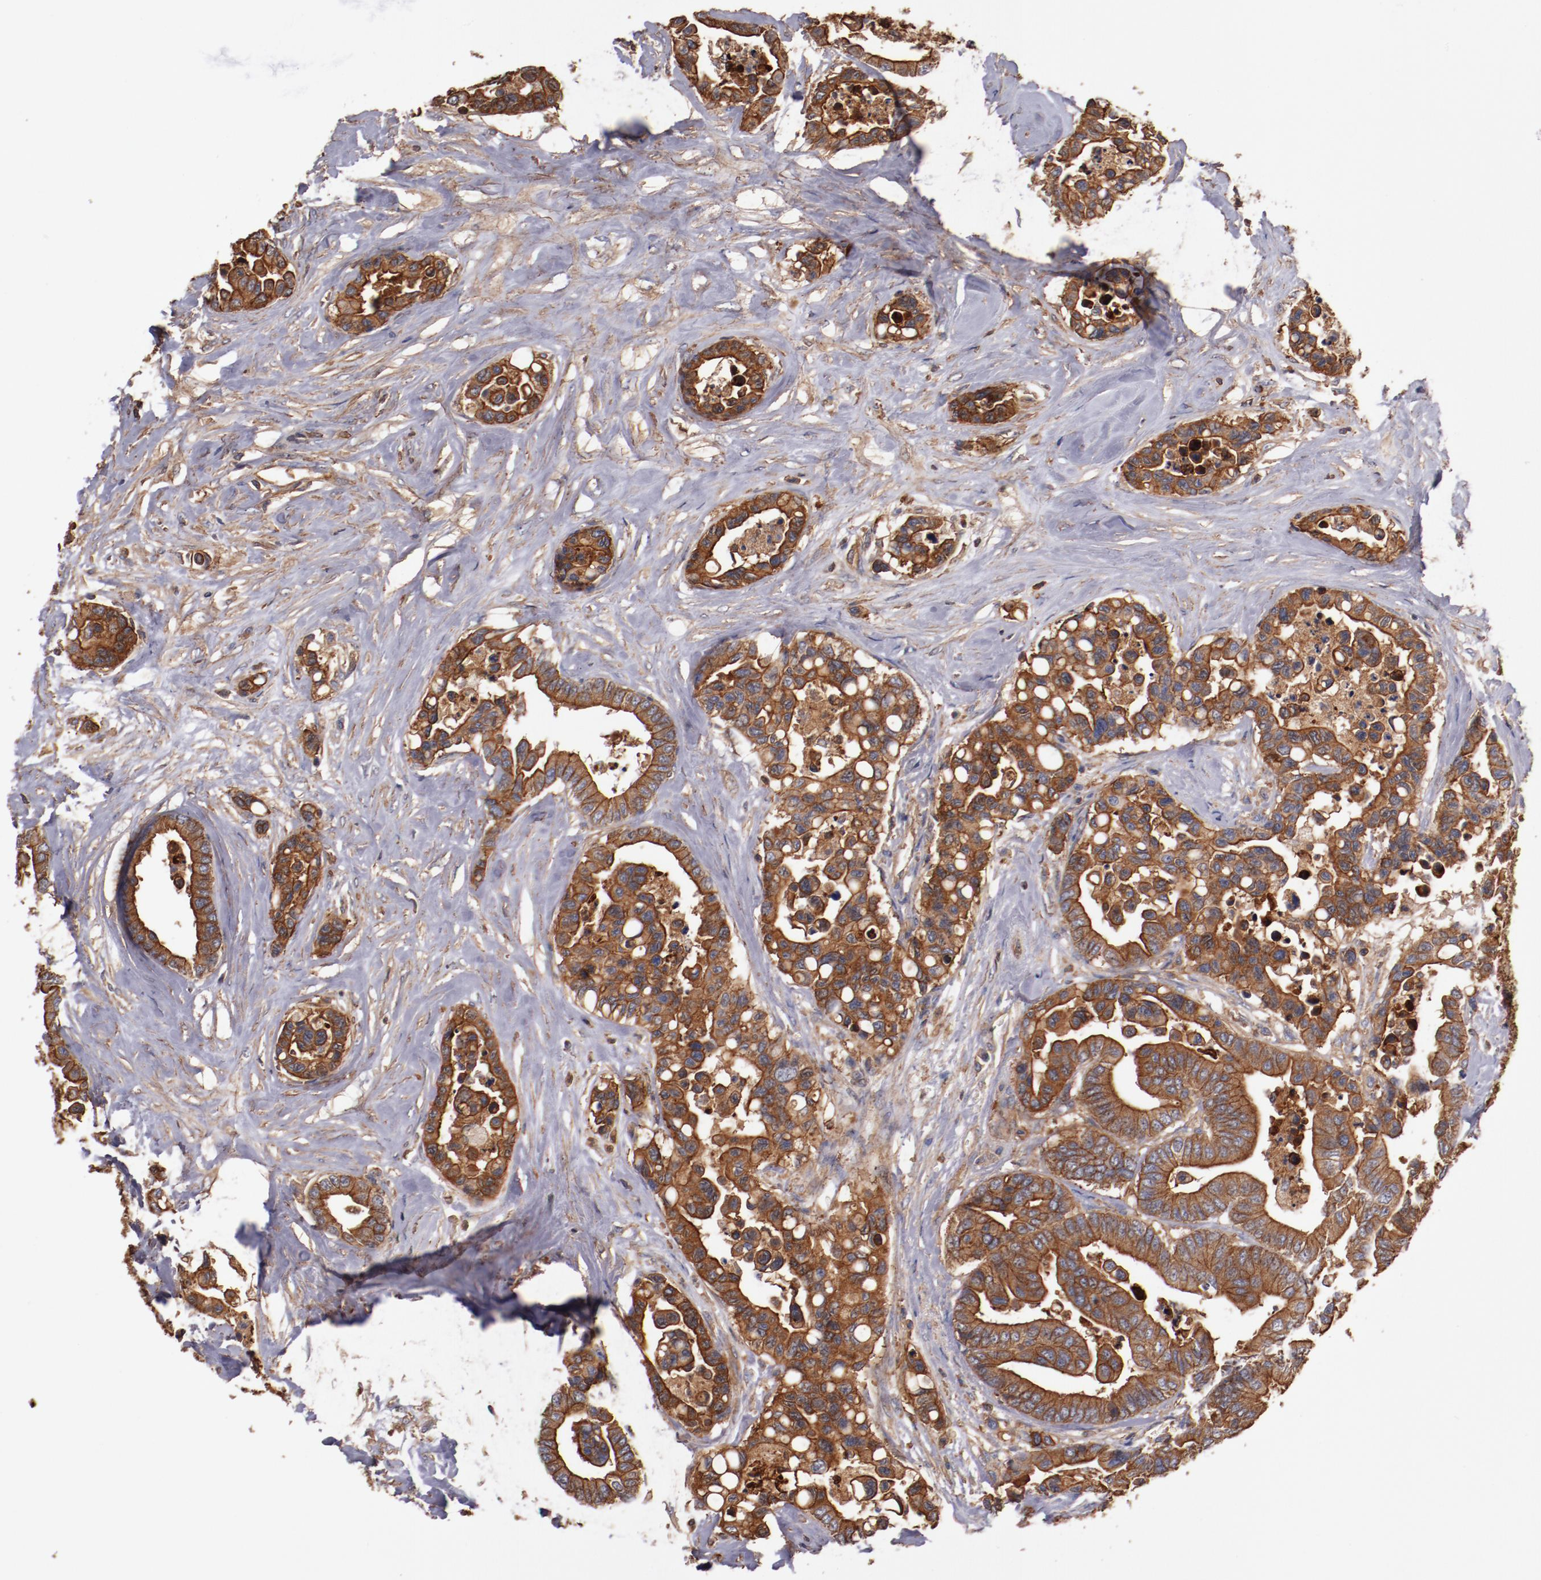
{"staining": {"intensity": "strong", "quantity": ">75%", "location": "cytoplasmic/membranous"}, "tissue": "colorectal cancer", "cell_type": "Tumor cells", "image_type": "cancer", "snomed": [{"axis": "morphology", "description": "Adenocarcinoma, NOS"}, {"axis": "topography", "description": "Colon"}], "caption": "An image showing strong cytoplasmic/membranous positivity in approximately >75% of tumor cells in colorectal cancer, as visualized by brown immunohistochemical staining.", "gene": "TMOD3", "patient": {"sex": "male", "age": 82}}